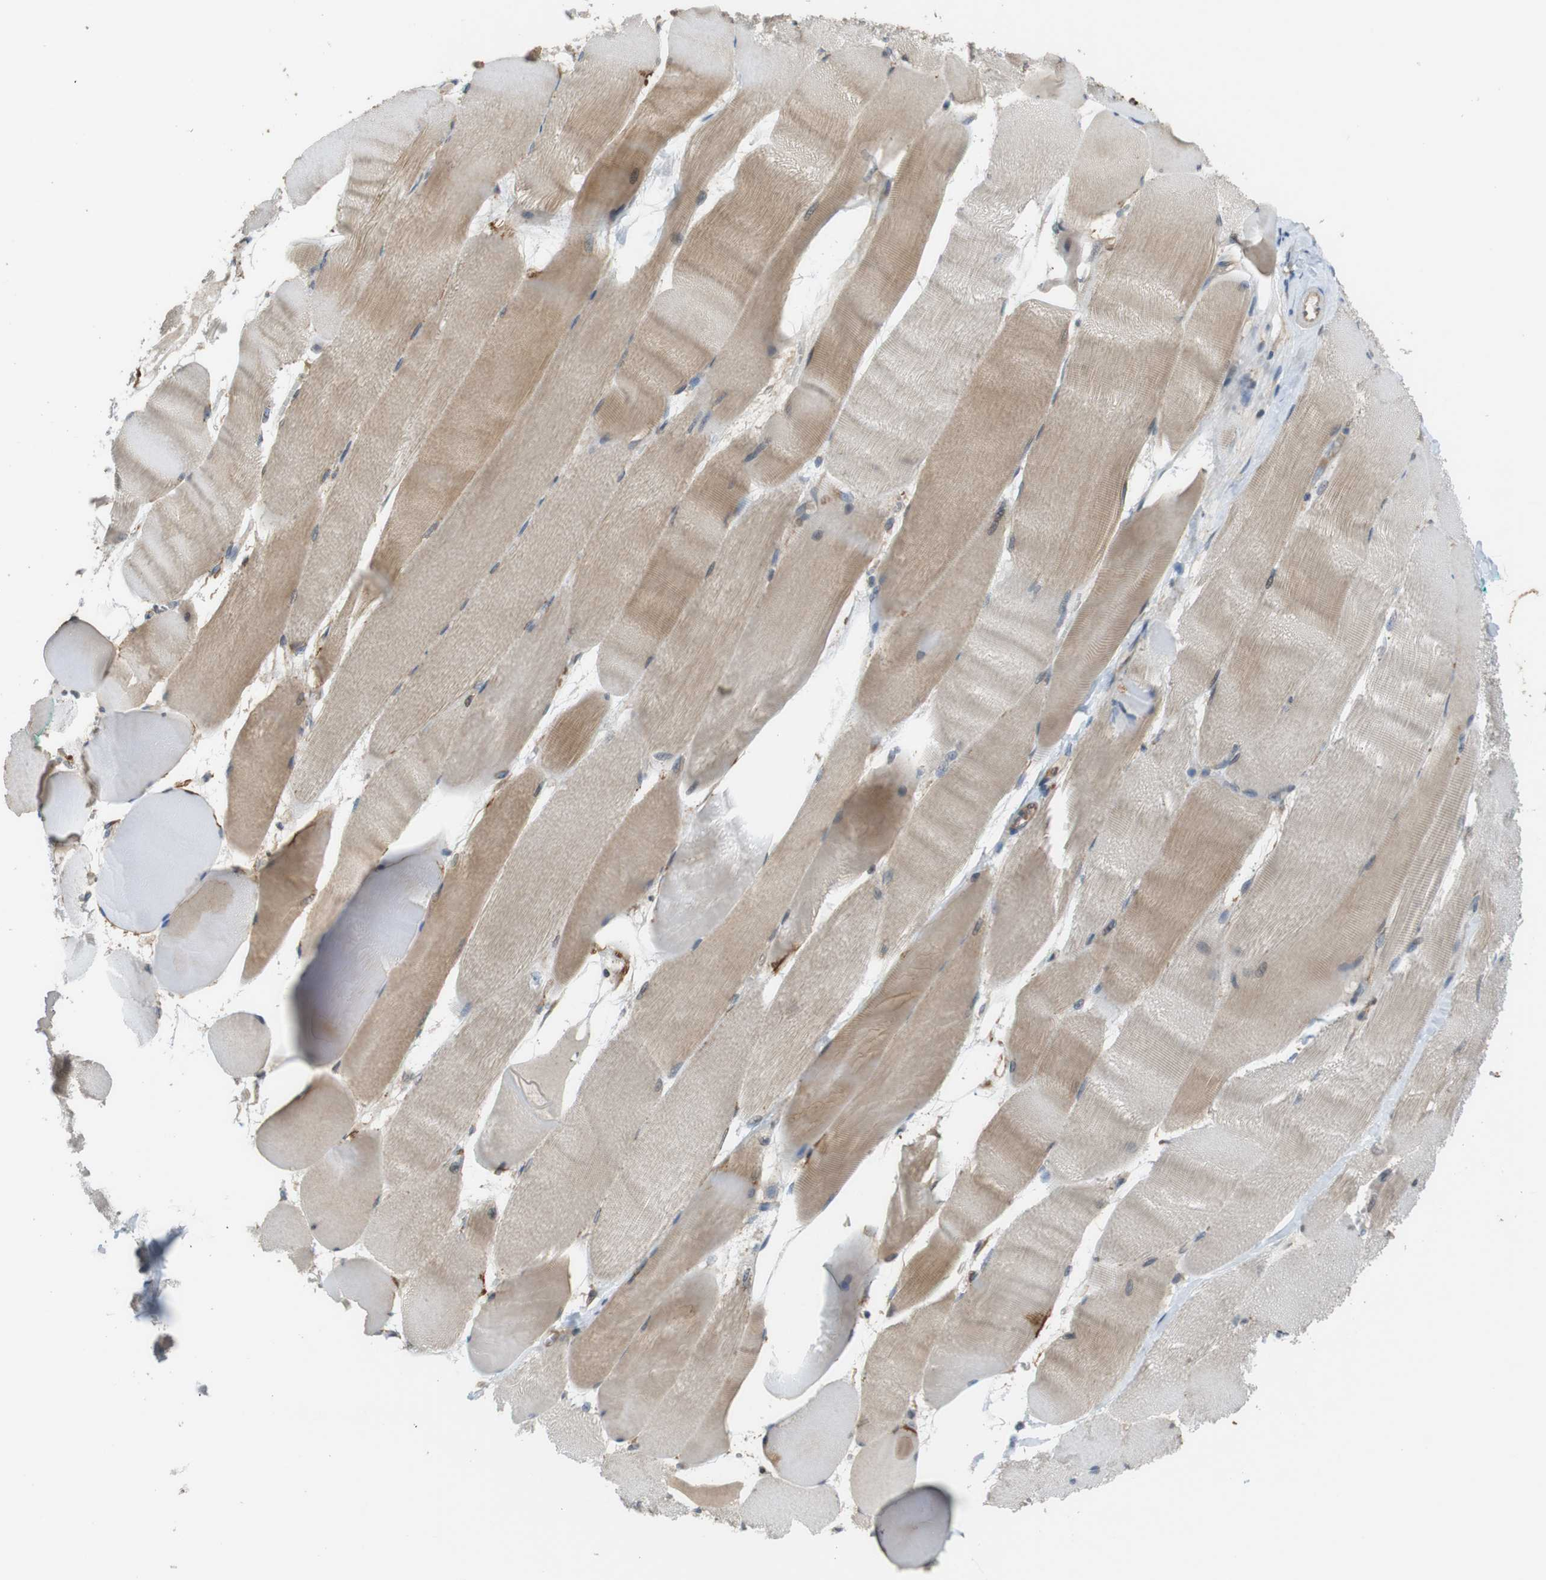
{"staining": {"intensity": "moderate", "quantity": ">75%", "location": "cytoplasmic/membranous"}, "tissue": "skeletal muscle", "cell_type": "Myocytes", "image_type": "normal", "snomed": [{"axis": "morphology", "description": "Normal tissue, NOS"}, {"axis": "morphology", "description": "Squamous cell carcinoma, NOS"}, {"axis": "topography", "description": "Skeletal muscle"}], "caption": "Normal skeletal muscle reveals moderate cytoplasmic/membranous staining in approximately >75% of myocytes, visualized by immunohistochemistry.", "gene": "PCDH10", "patient": {"sex": "male", "age": 51}}